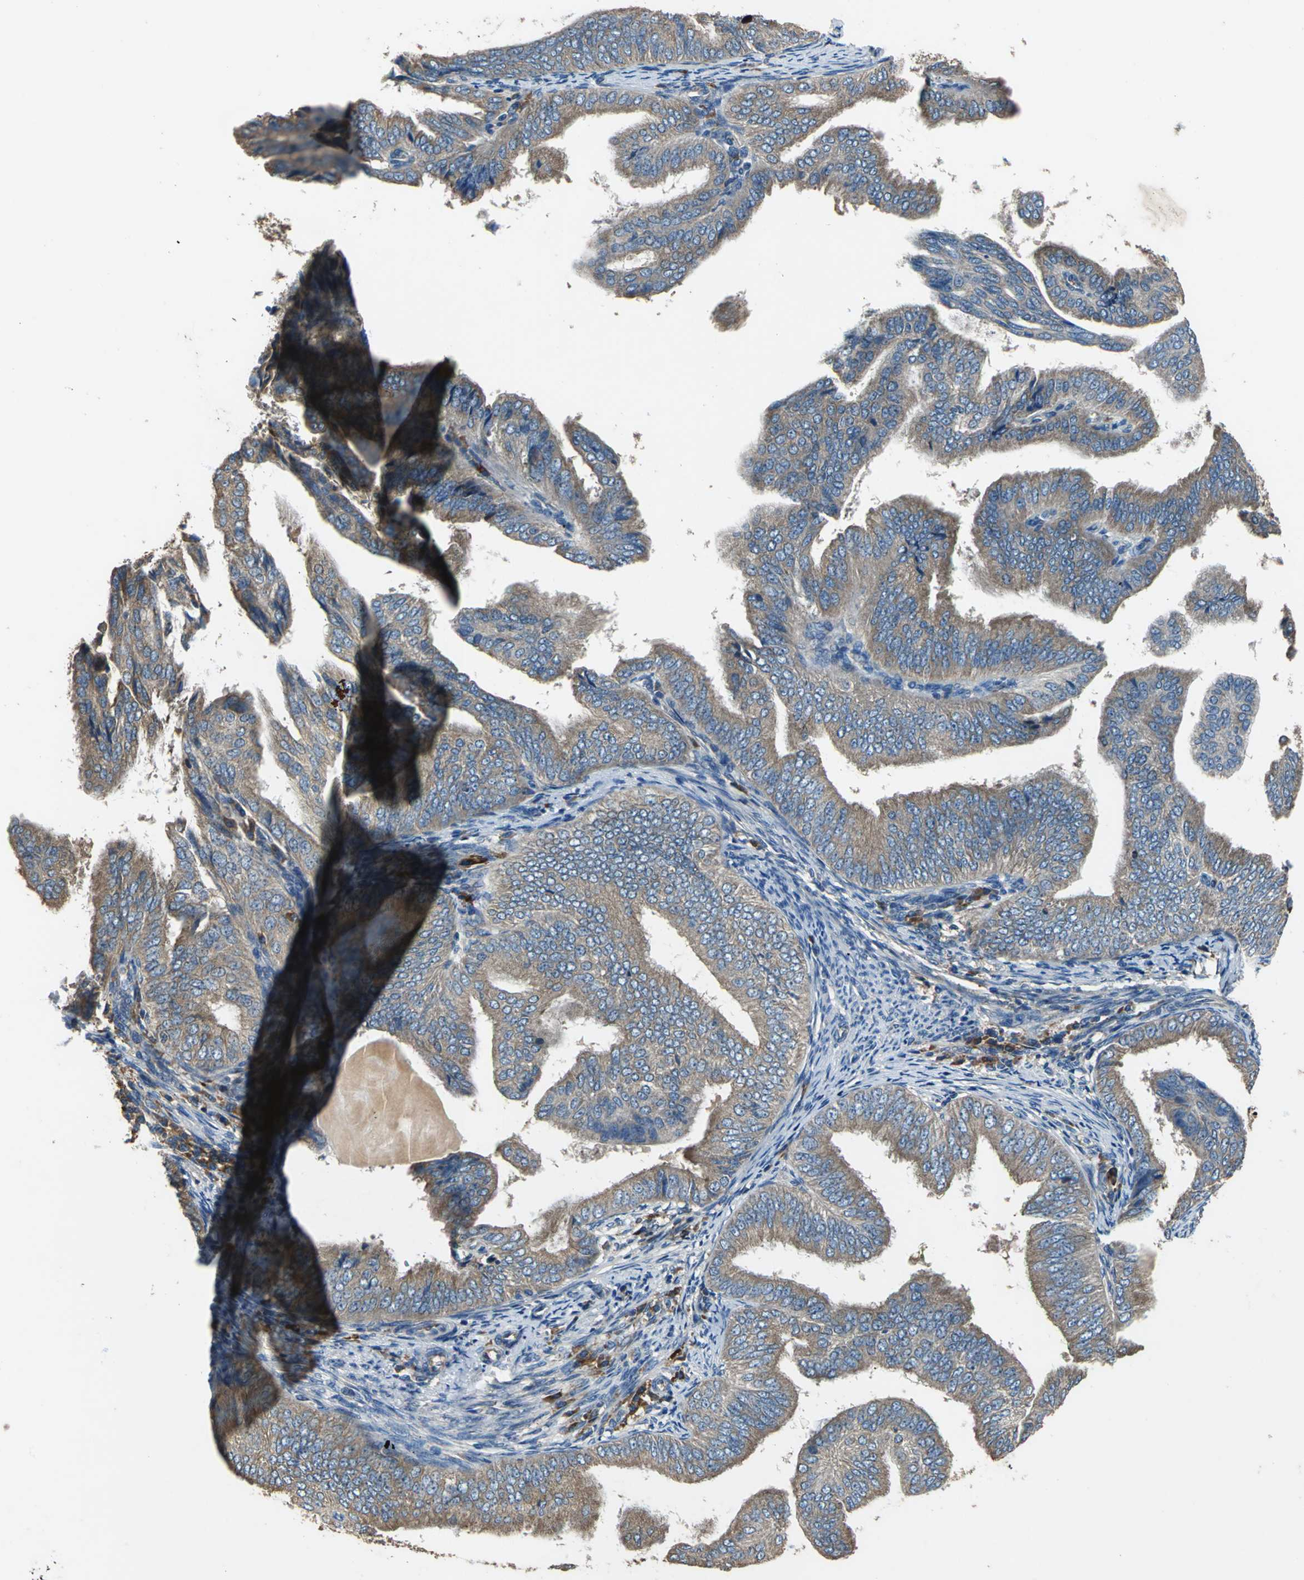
{"staining": {"intensity": "moderate", "quantity": ">75%", "location": "cytoplasmic/membranous"}, "tissue": "endometrial cancer", "cell_type": "Tumor cells", "image_type": "cancer", "snomed": [{"axis": "morphology", "description": "Adenocarcinoma, NOS"}, {"axis": "topography", "description": "Endometrium"}], "caption": "Protein staining of endometrial cancer (adenocarcinoma) tissue displays moderate cytoplasmic/membranous positivity in approximately >75% of tumor cells. The staining is performed using DAB brown chromogen to label protein expression. The nuclei are counter-stained blue using hematoxylin.", "gene": "HEPH", "patient": {"sex": "female", "age": 58}}